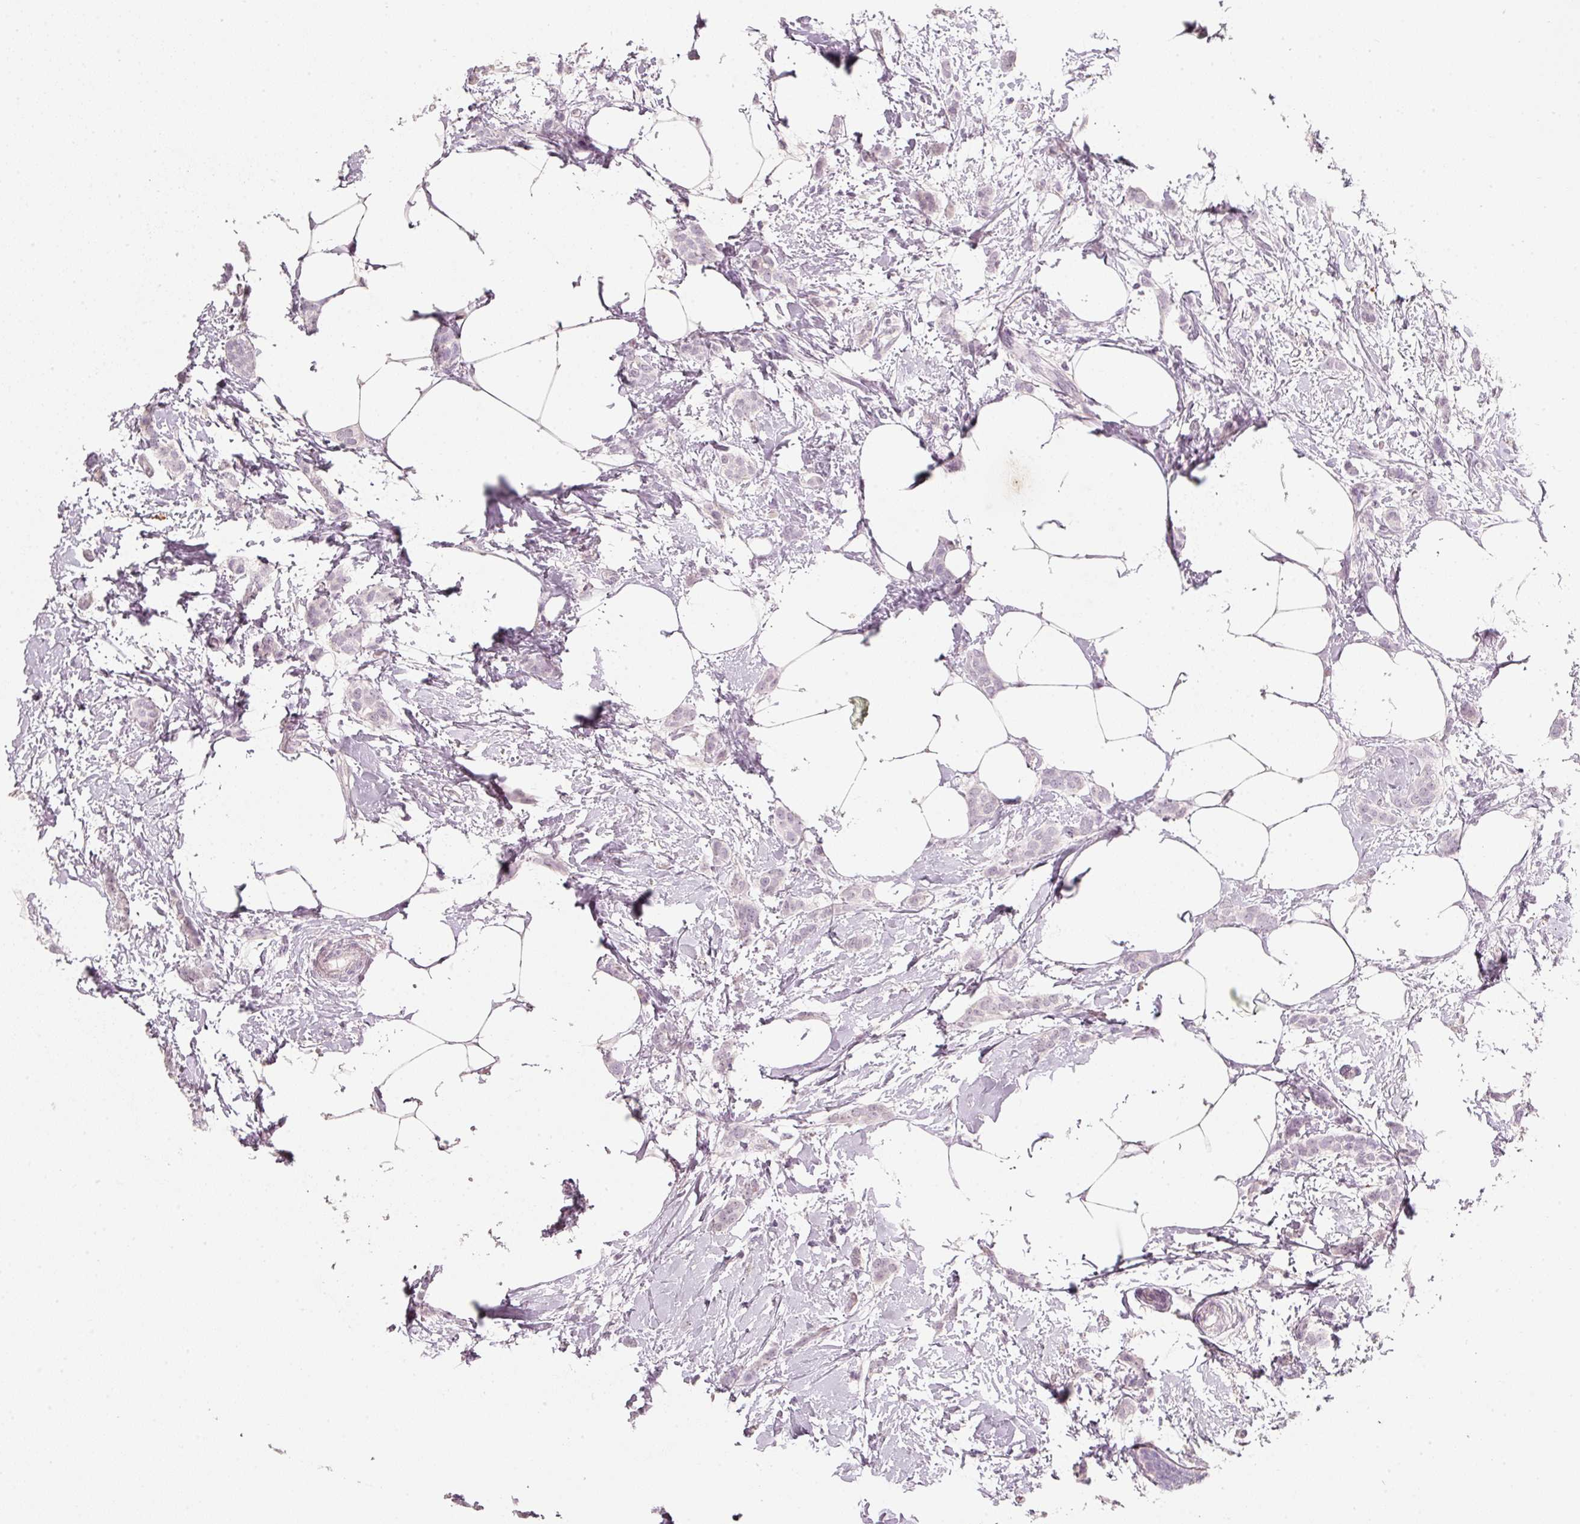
{"staining": {"intensity": "negative", "quantity": "none", "location": "none"}, "tissue": "breast cancer", "cell_type": "Tumor cells", "image_type": "cancer", "snomed": [{"axis": "morphology", "description": "Duct carcinoma"}, {"axis": "topography", "description": "Breast"}], "caption": "Tumor cells are negative for protein expression in human breast cancer. The staining is performed using DAB brown chromogen with nuclei counter-stained in using hematoxylin.", "gene": "STEAP1", "patient": {"sex": "female", "age": 72}}